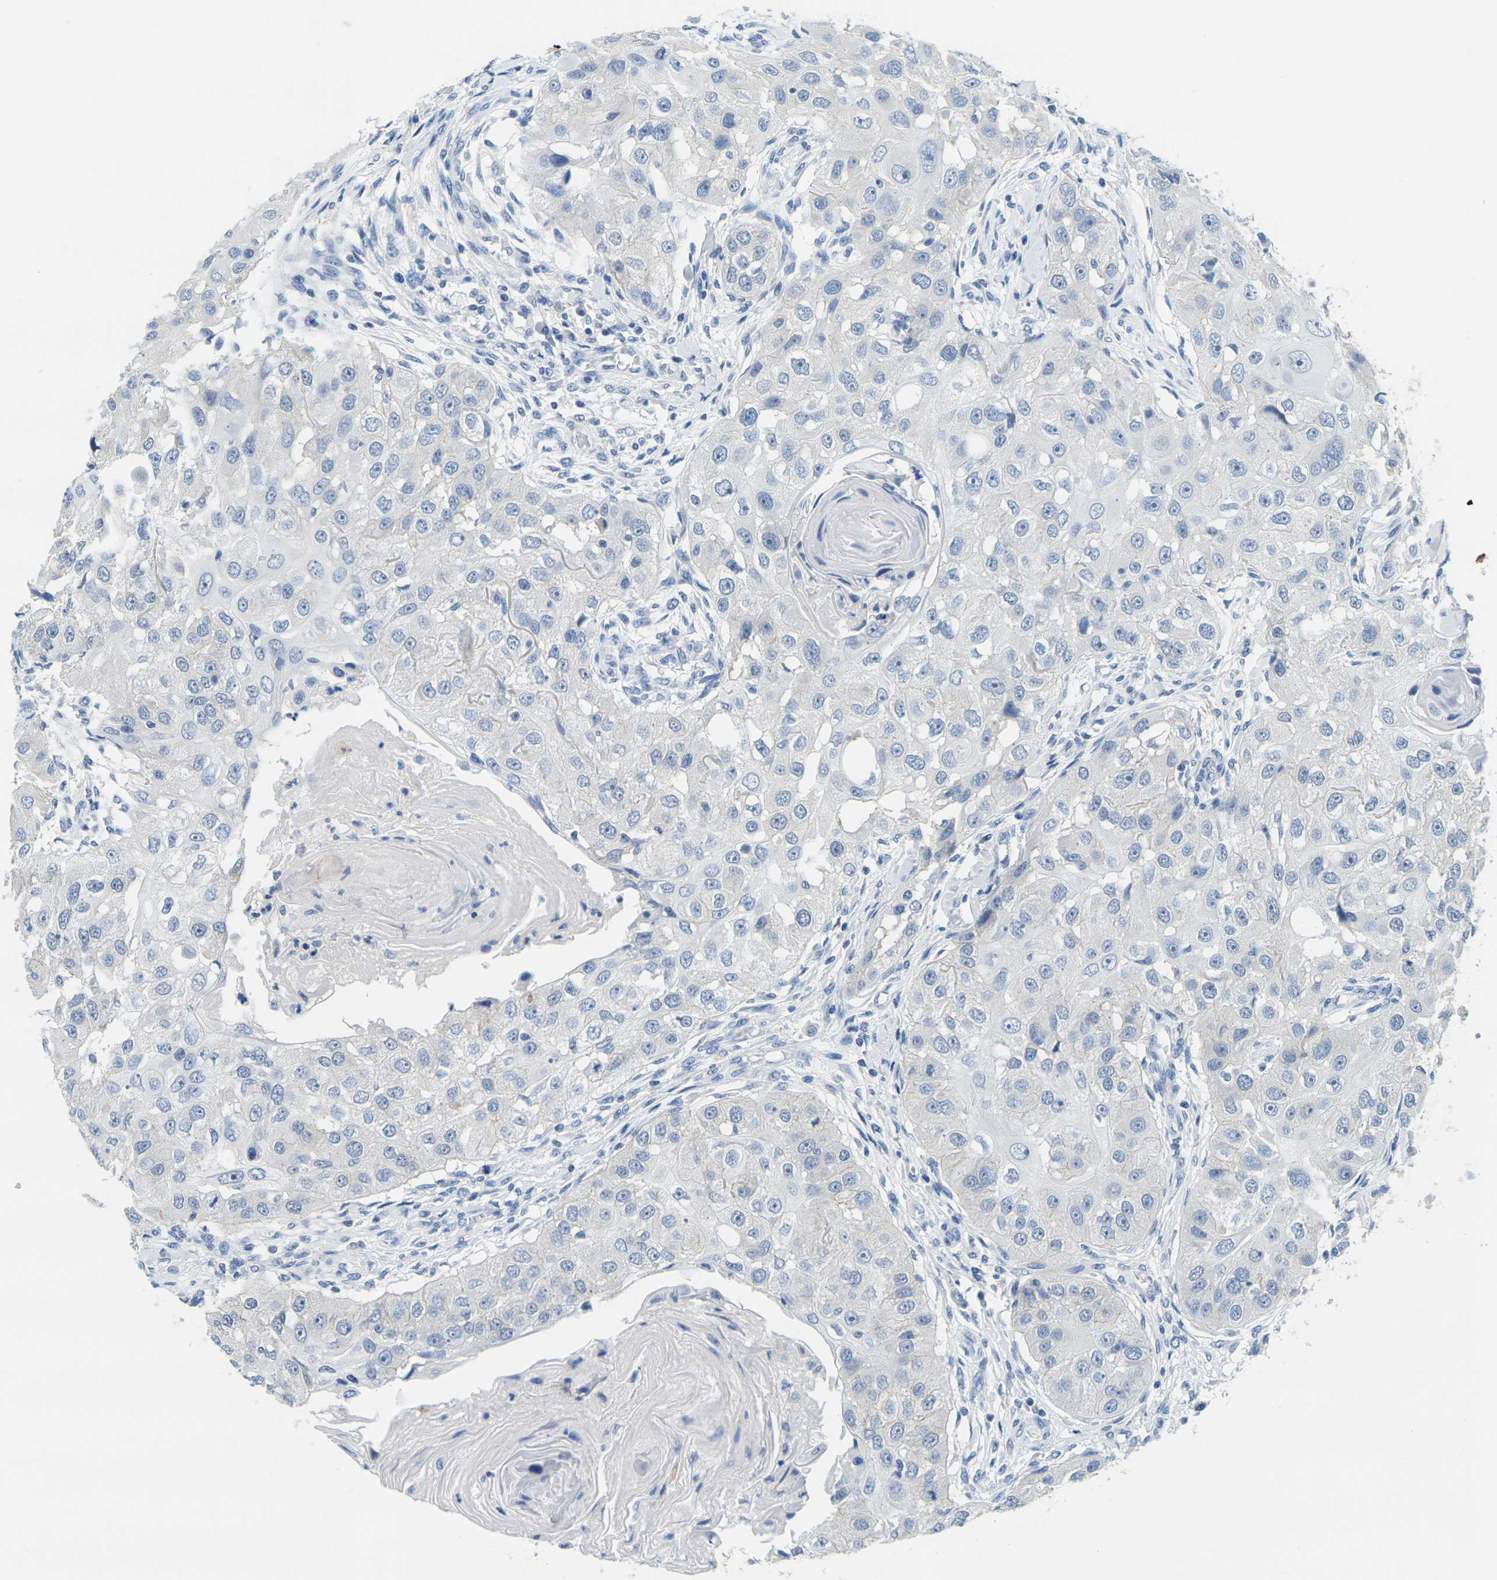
{"staining": {"intensity": "negative", "quantity": "none", "location": "none"}, "tissue": "head and neck cancer", "cell_type": "Tumor cells", "image_type": "cancer", "snomed": [{"axis": "morphology", "description": "Normal tissue, NOS"}, {"axis": "morphology", "description": "Squamous cell carcinoma, NOS"}, {"axis": "topography", "description": "Skeletal muscle"}, {"axis": "topography", "description": "Head-Neck"}], "caption": "A micrograph of human head and neck squamous cell carcinoma is negative for staining in tumor cells. The staining was performed using DAB to visualize the protein expression in brown, while the nuclei were stained in blue with hematoxylin (Magnification: 20x).", "gene": "FAM3D", "patient": {"sex": "male", "age": 51}}